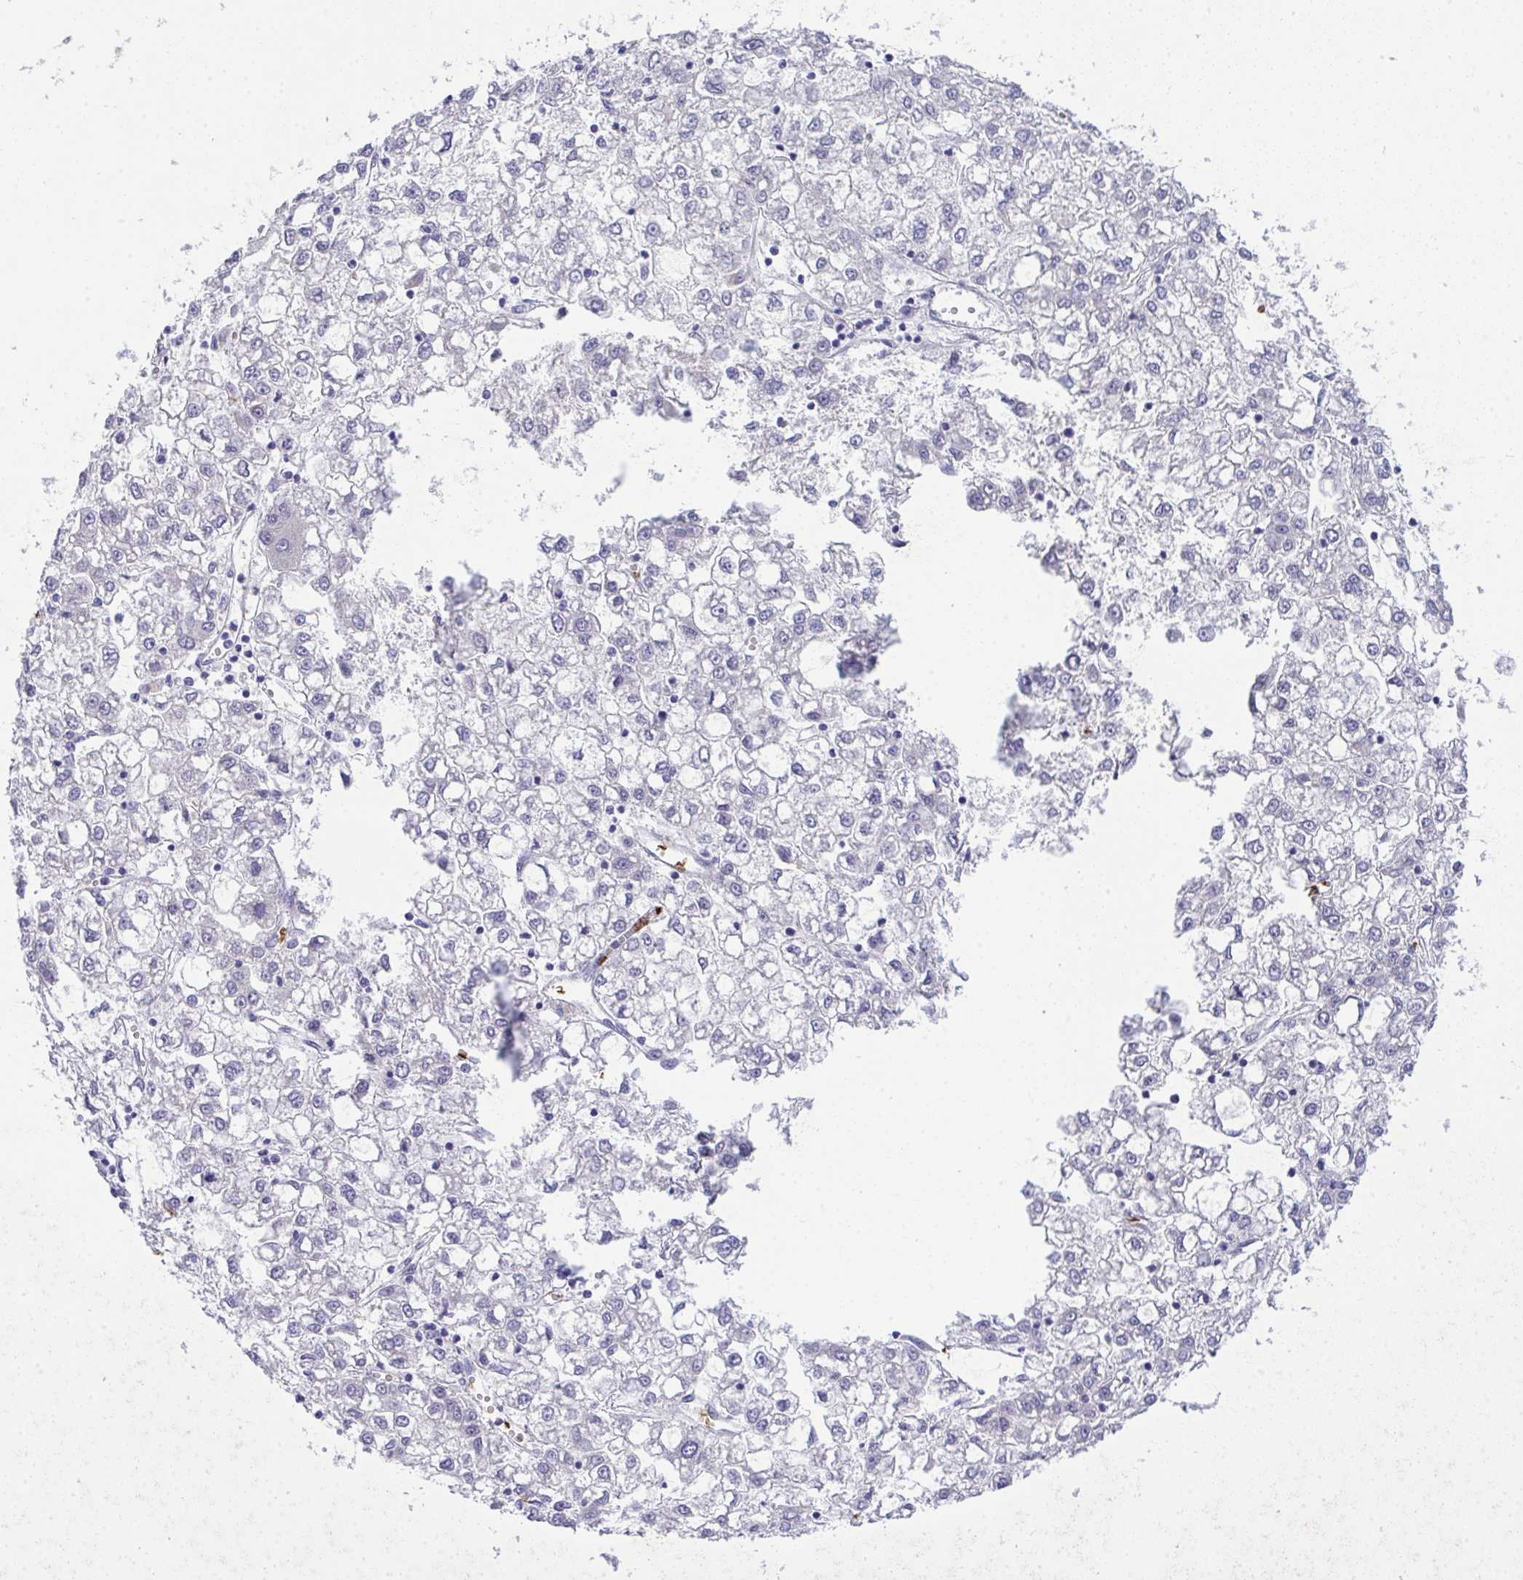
{"staining": {"intensity": "negative", "quantity": "none", "location": "none"}, "tissue": "liver cancer", "cell_type": "Tumor cells", "image_type": "cancer", "snomed": [{"axis": "morphology", "description": "Carcinoma, Hepatocellular, NOS"}, {"axis": "topography", "description": "Liver"}], "caption": "The histopathology image displays no significant expression in tumor cells of liver cancer.", "gene": "SPTB", "patient": {"sex": "male", "age": 40}}